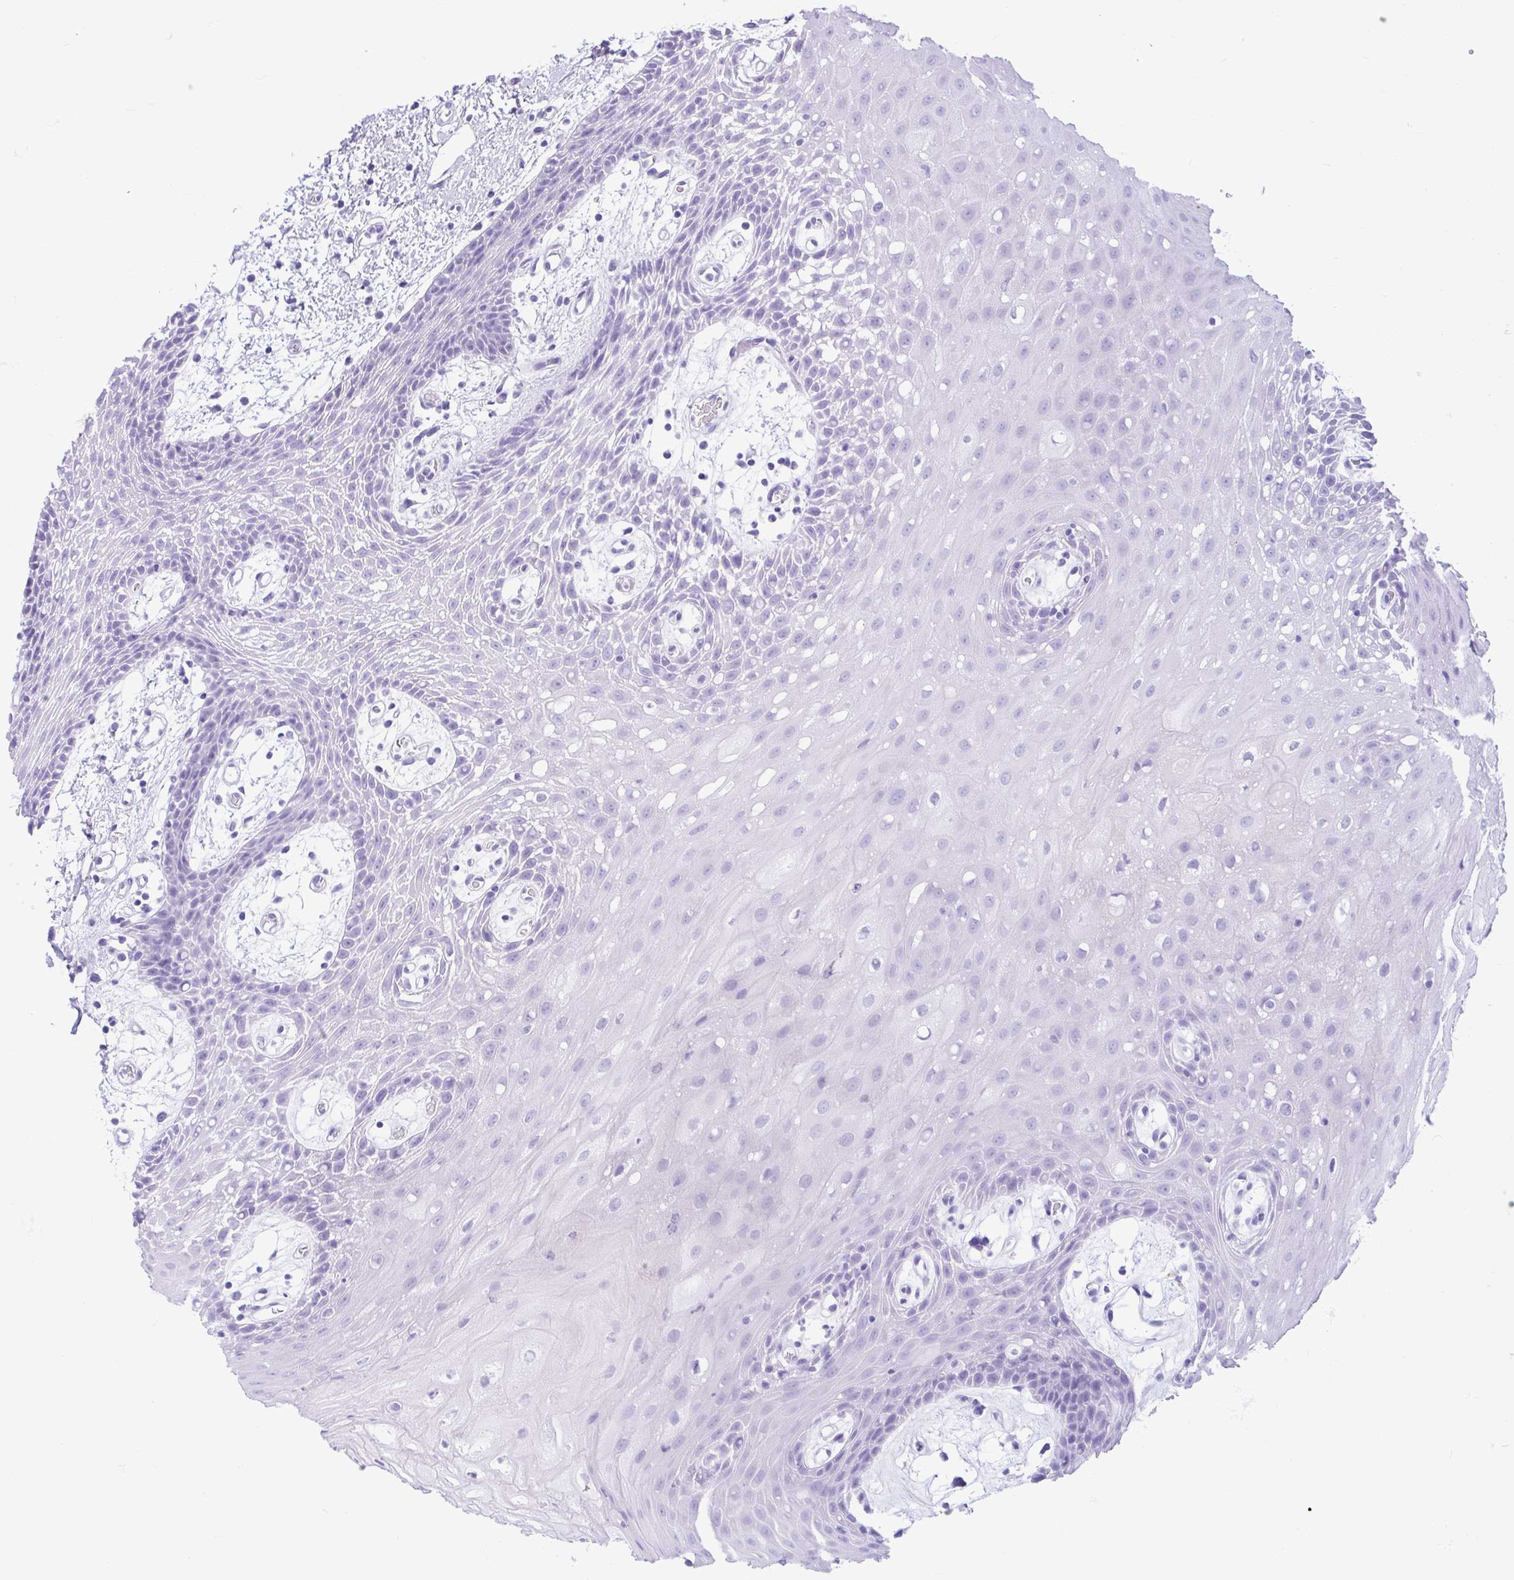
{"staining": {"intensity": "negative", "quantity": "none", "location": "none"}, "tissue": "oral mucosa", "cell_type": "Squamous epithelial cells", "image_type": "normal", "snomed": [{"axis": "morphology", "description": "Normal tissue, NOS"}, {"axis": "topography", "description": "Oral tissue"}], "caption": "IHC of benign oral mucosa shows no expression in squamous epithelial cells. Brightfield microscopy of immunohistochemistry (IHC) stained with DAB (brown) and hematoxylin (blue), captured at high magnification.", "gene": "ENSG00000274792", "patient": {"sex": "female", "age": 59}}